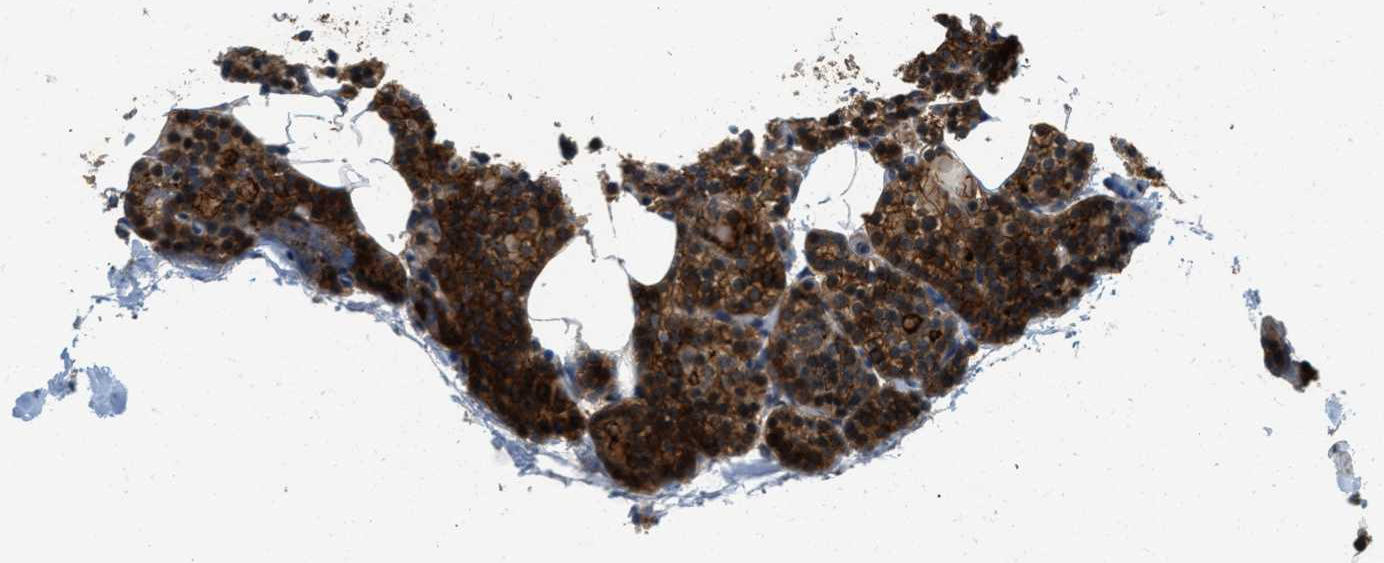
{"staining": {"intensity": "moderate", "quantity": ">75%", "location": "cytoplasmic/membranous"}, "tissue": "parathyroid gland", "cell_type": "Glandular cells", "image_type": "normal", "snomed": [{"axis": "morphology", "description": "Normal tissue, NOS"}, {"axis": "morphology", "description": "Adenoma, NOS"}, {"axis": "topography", "description": "Parathyroid gland"}], "caption": "Parathyroid gland stained with a brown dye reveals moderate cytoplasmic/membranous positive expression in approximately >75% of glandular cells.", "gene": "CGN", "patient": {"sex": "female", "age": 51}}